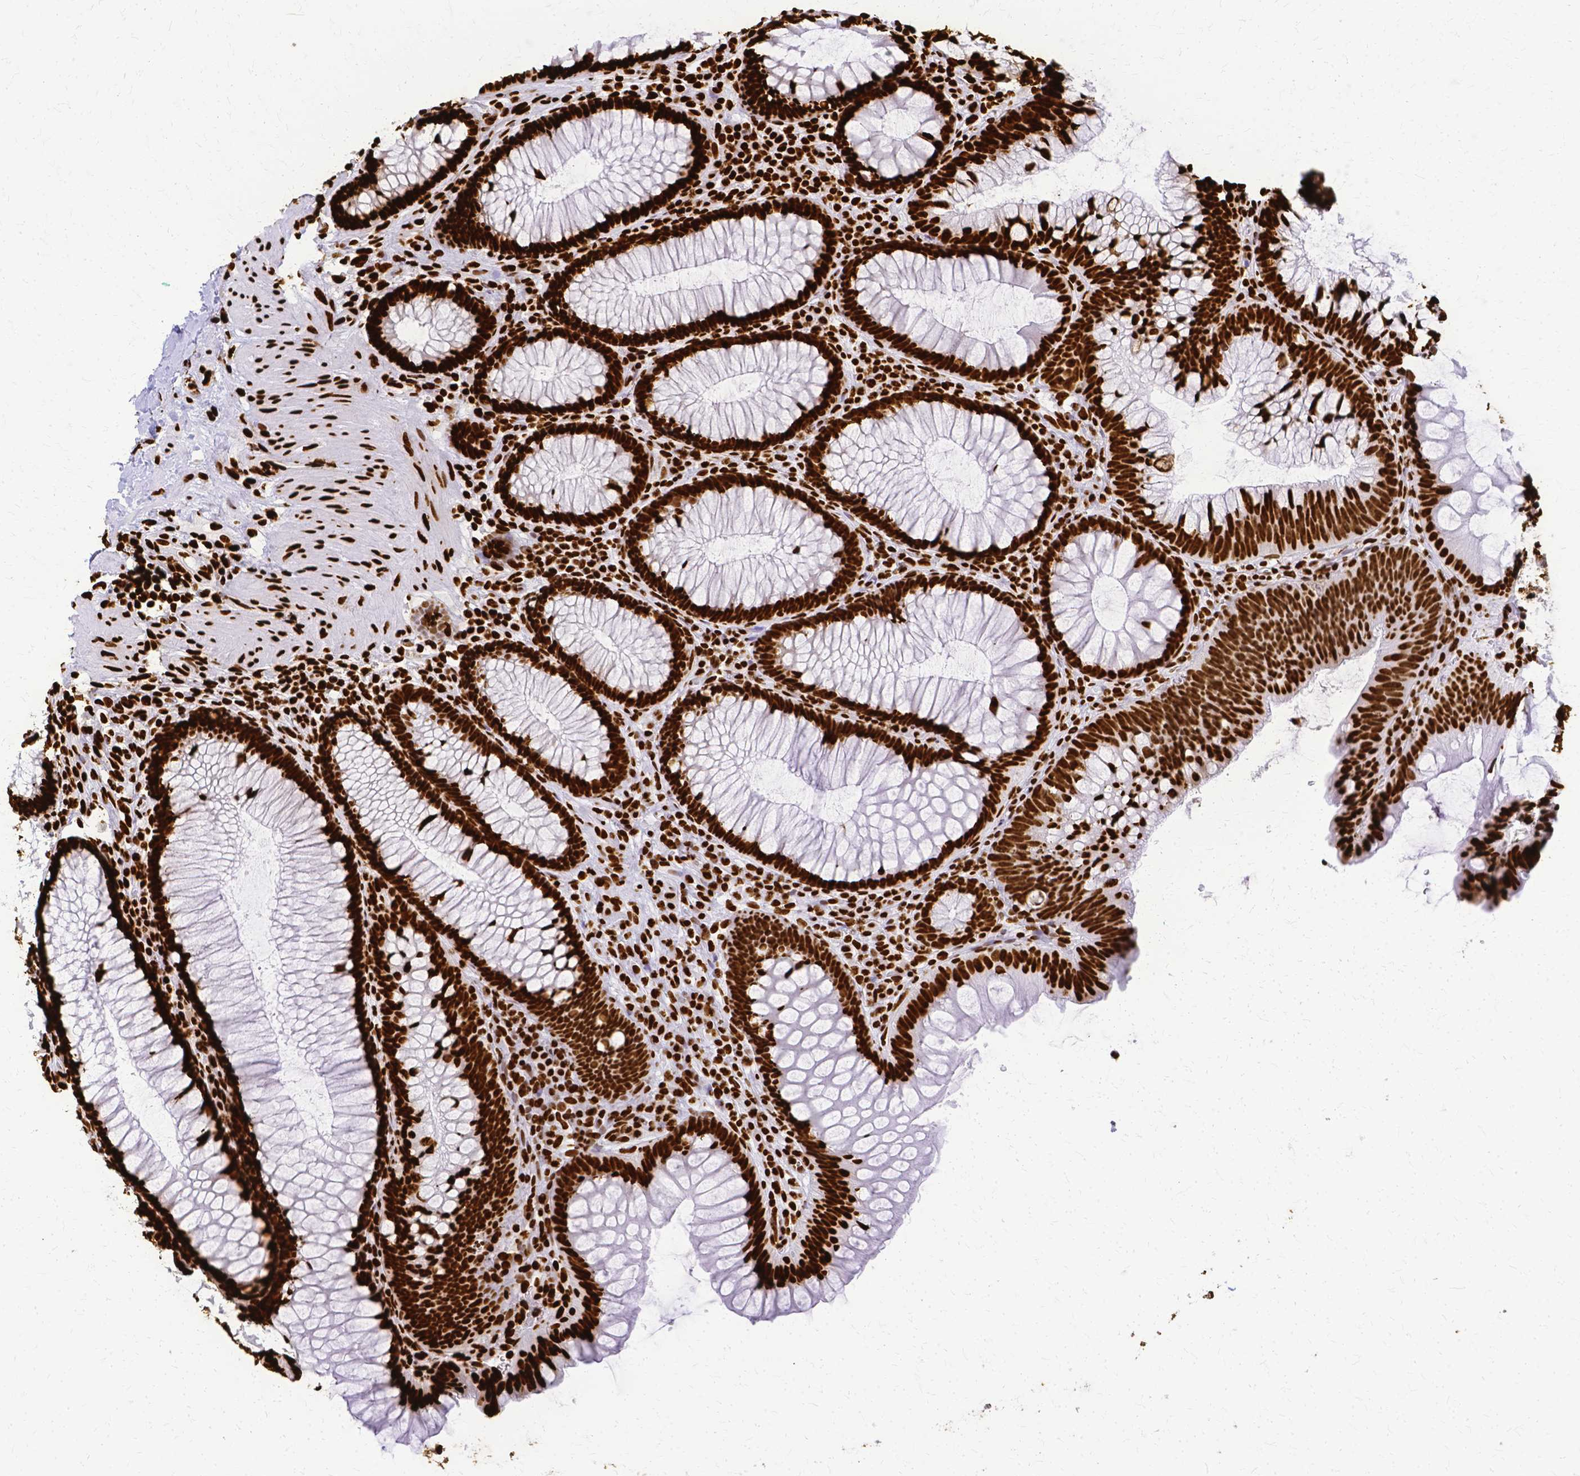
{"staining": {"intensity": "strong", "quantity": ">75%", "location": "nuclear"}, "tissue": "colon", "cell_type": "Endothelial cells", "image_type": "normal", "snomed": [{"axis": "morphology", "description": "Normal tissue, NOS"}, {"axis": "morphology", "description": "Adenoma, NOS"}, {"axis": "topography", "description": "Soft tissue"}, {"axis": "topography", "description": "Colon"}], "caption": "This histopathology image reveals immunohistochemistry (IHC) staining of benign human colon, with high strong nuclear staining in about >75% of endothelial cells.", "gene": "SFPQ", "patient": {"sex": "male", "age": 47}}